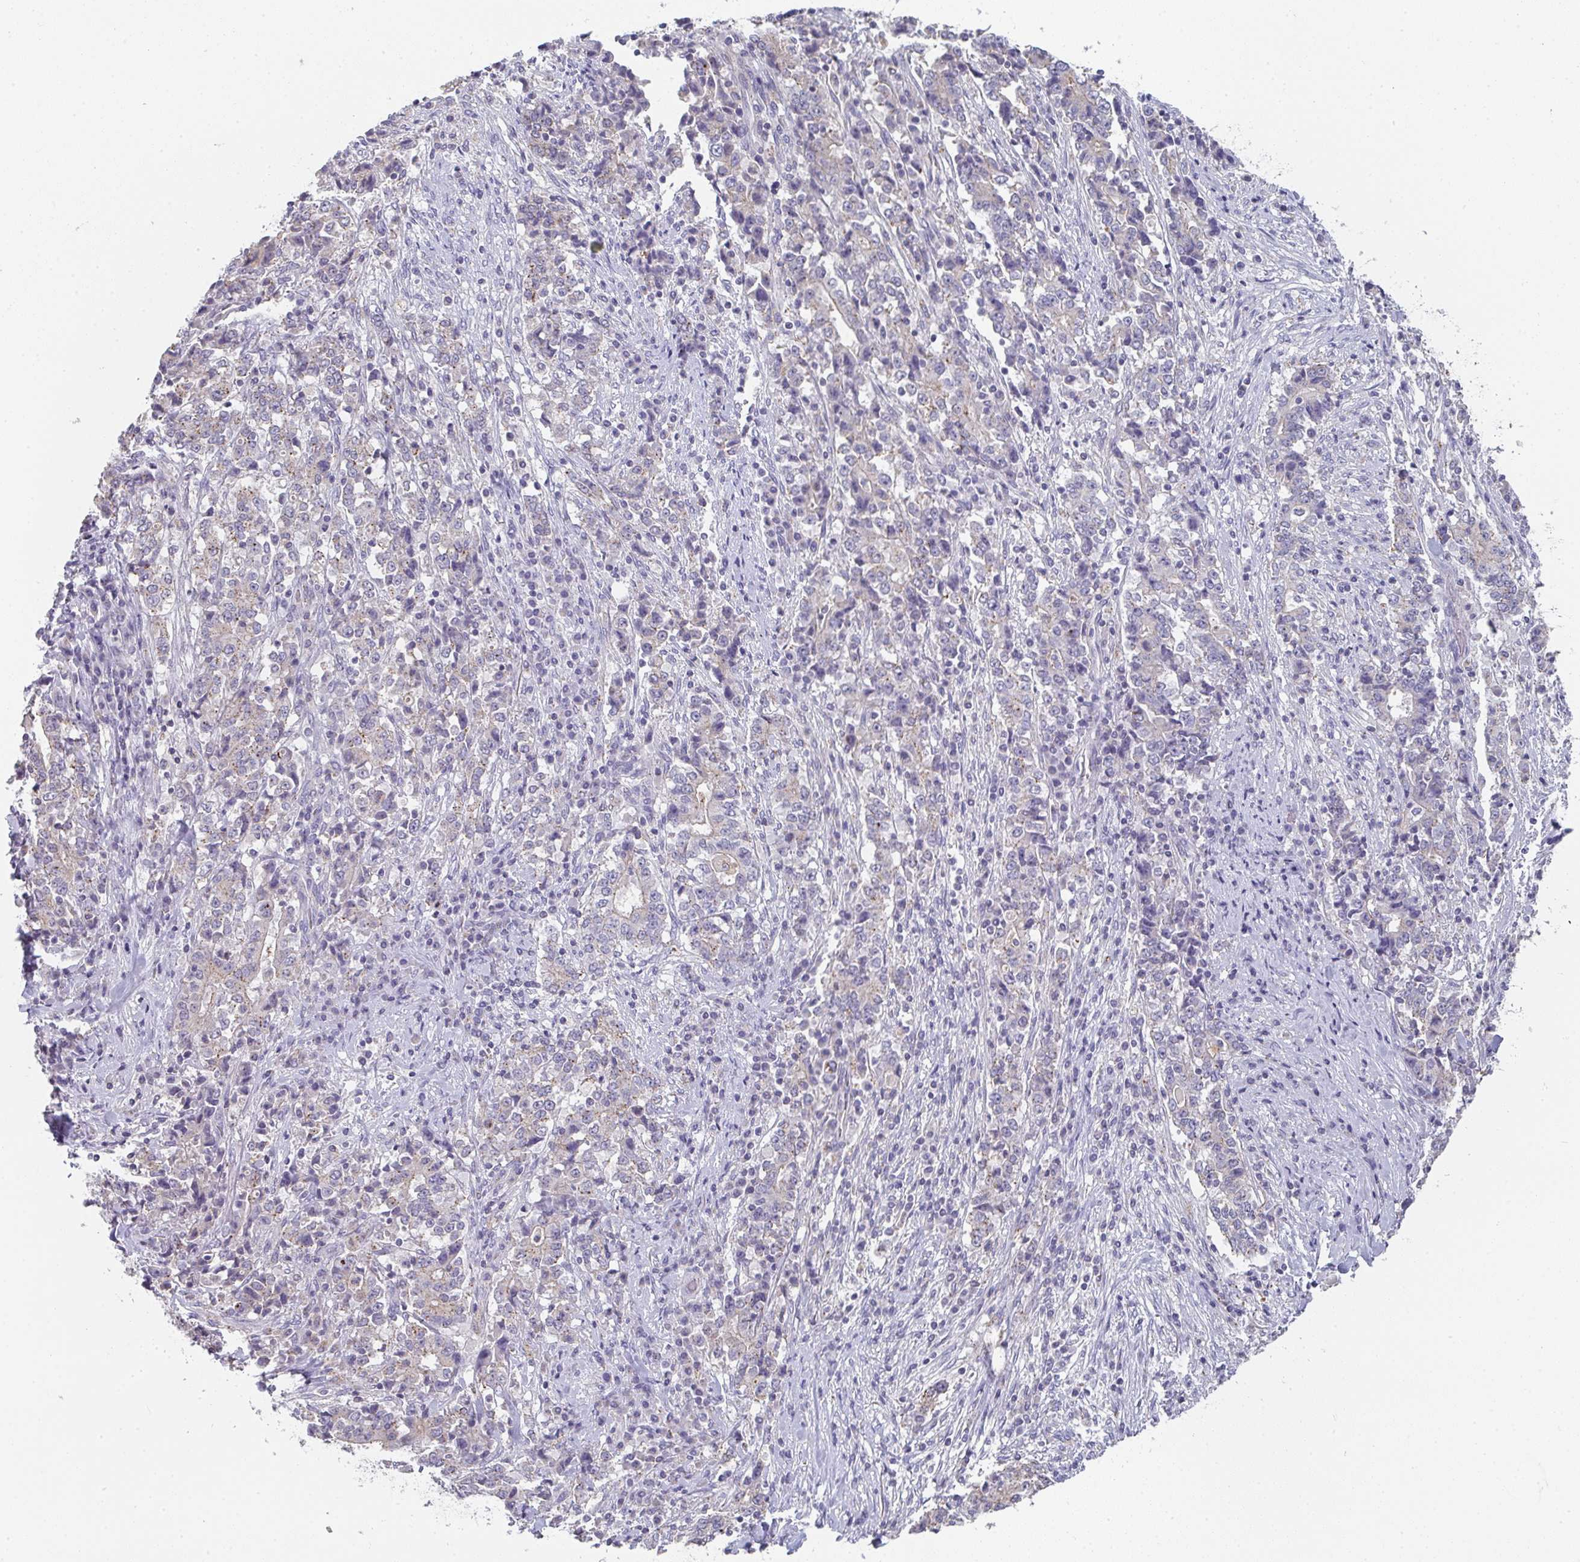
{"staining": {"intensity": "weak", "quantity": "<25%", "location": "cytoplasmic/membranous"}, "tissue": "stomach cancer", "cell_type": "Tumor cells", "image_type": "cancer", "snomed": [{"axis": "morphology", "description": "Normal tissue, NOS"}, {"axis": "morphology", "description": "Adenocarcinoma, NOS"}, {"axis": "topography", "description": "Stomach, upper"}, {"axis": "topography", "description": "Stomach"}], "caption": "Image shows no significant protein expression in tumor cells of adenocarcinoma (stomach).", "gene": "CHMP5", "patient": {"sex": "male", "age": 59}}